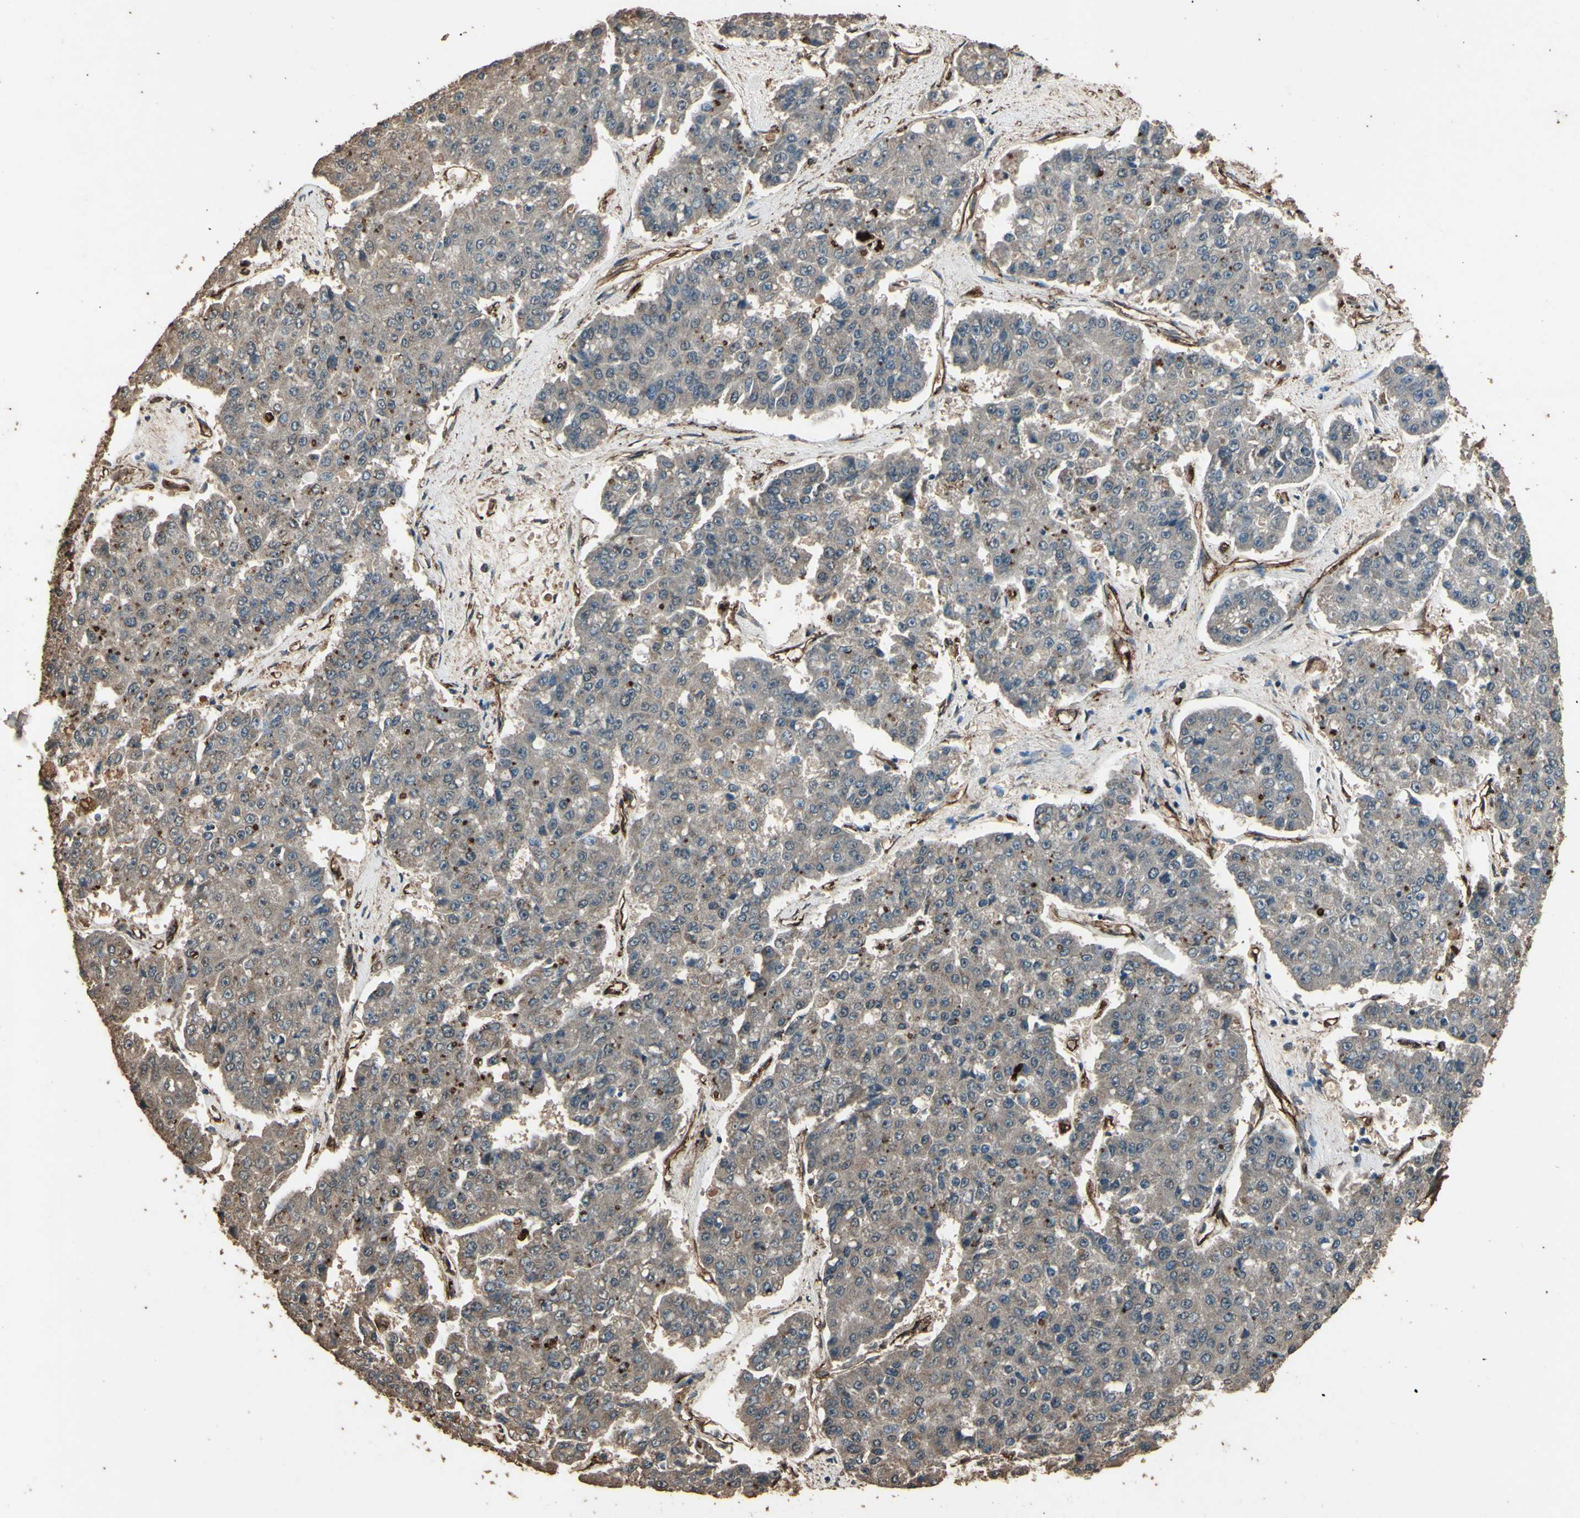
{"staining": {"intensity": "weak", "quantity": ">75%", "location": "cytoplasmic/membranous"}, "tissue": "pancreatic cancer", "cell_type": "Tumor cells", "image_type": "cancer", "snomed": [{"axis": "morphology", "description": "Adenocarcinoma, NOS"}, {"axis": "topography", "description": "Pancreas"}], "caption": "Immunohistochemistry staining of adenocarcinoma (pancreatic), which shows low levels of weak cytoplasmic/membranous expression in approximately >75% of tumor cells indicating weak cytoplasmic/membranous protein expression. The staining was performed using DAB (3,3'-diaminobenzidine) (brown) for protein detection and nuclei were counterstained in hematoxylin (blue).", "gene": "TSPO", "patient": {"sex": "male", "age": 50}}